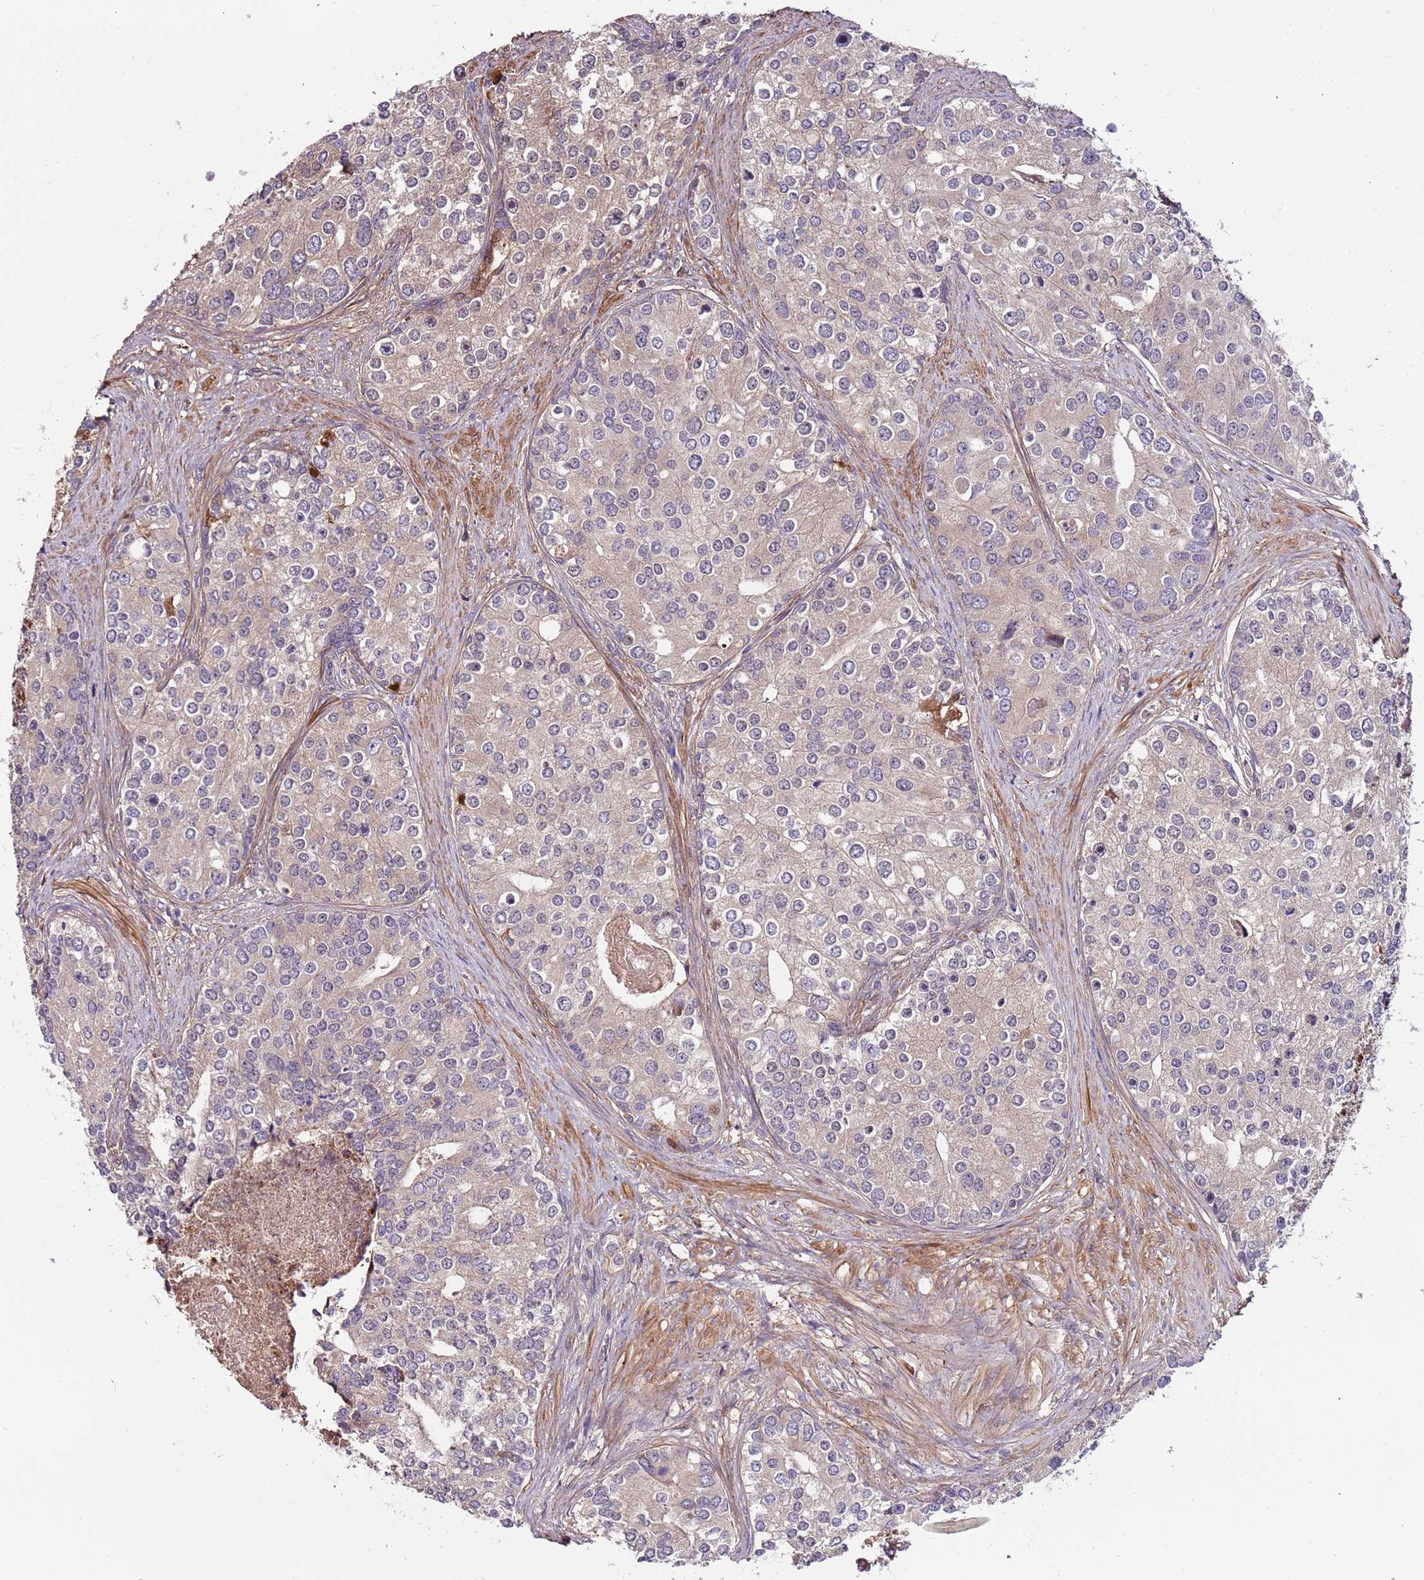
{"staining": {"intensity": "weak", "quantity": "<25%", "location": "cytoplasmic/membranous"}, "tissue": "prostate cancer", "cell_type": "Tumor cells", "image_type": "cancer", "snomed": [{"axis": "morphology", "description": "Adenocarcinoma, High grade"}, {"axis": "topography", "description": "Prostate"}], "caption": "Prostate cancer (adenocarcinoma (high-grade)) stained for a protein using immunohistochemistry (IHC) displays no expression tumor cells.", "gene": "DENR", "patient": {"sex": "male", "age": 62}}